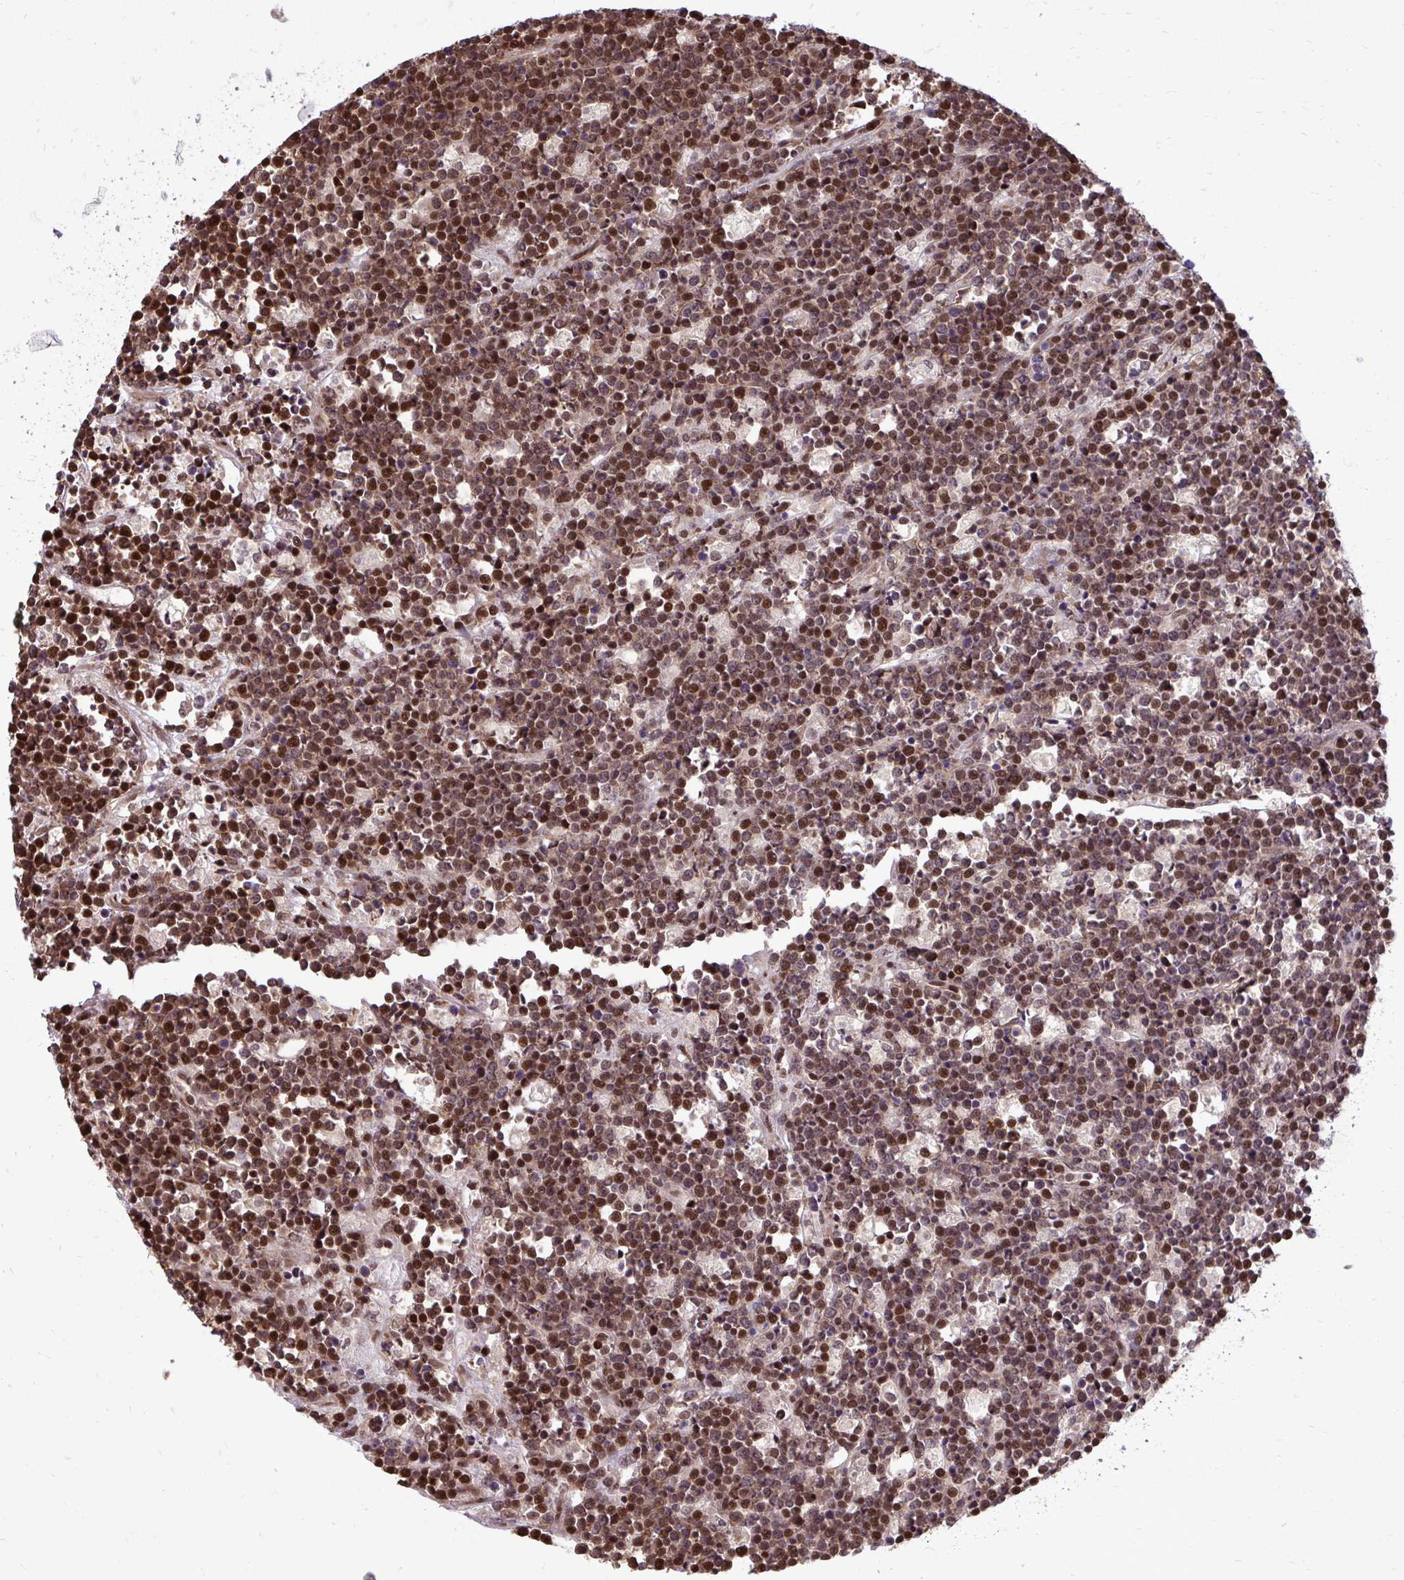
{"staining": {"intensity": "strong", "quantity": "25%-75%", "location": "nuclear"}, "tissue": "lymphoma", "cell_type": "Tumor cells", "image_type": "cancer", "snomed": [{"axis": "morphology", "description": "Malignant lymphoma, non-Hodgkin's type, High grade"}, {"axis": "topography", "description": "Ovary"}], "caption": "A brown stain shows strong nuclear expression of a protein in human malignant lymphoma, non-Hodgkin's type (high-grade) tumor cells.", "gene": "PIGY", "patient": {"sex": "female", "age": 56}}